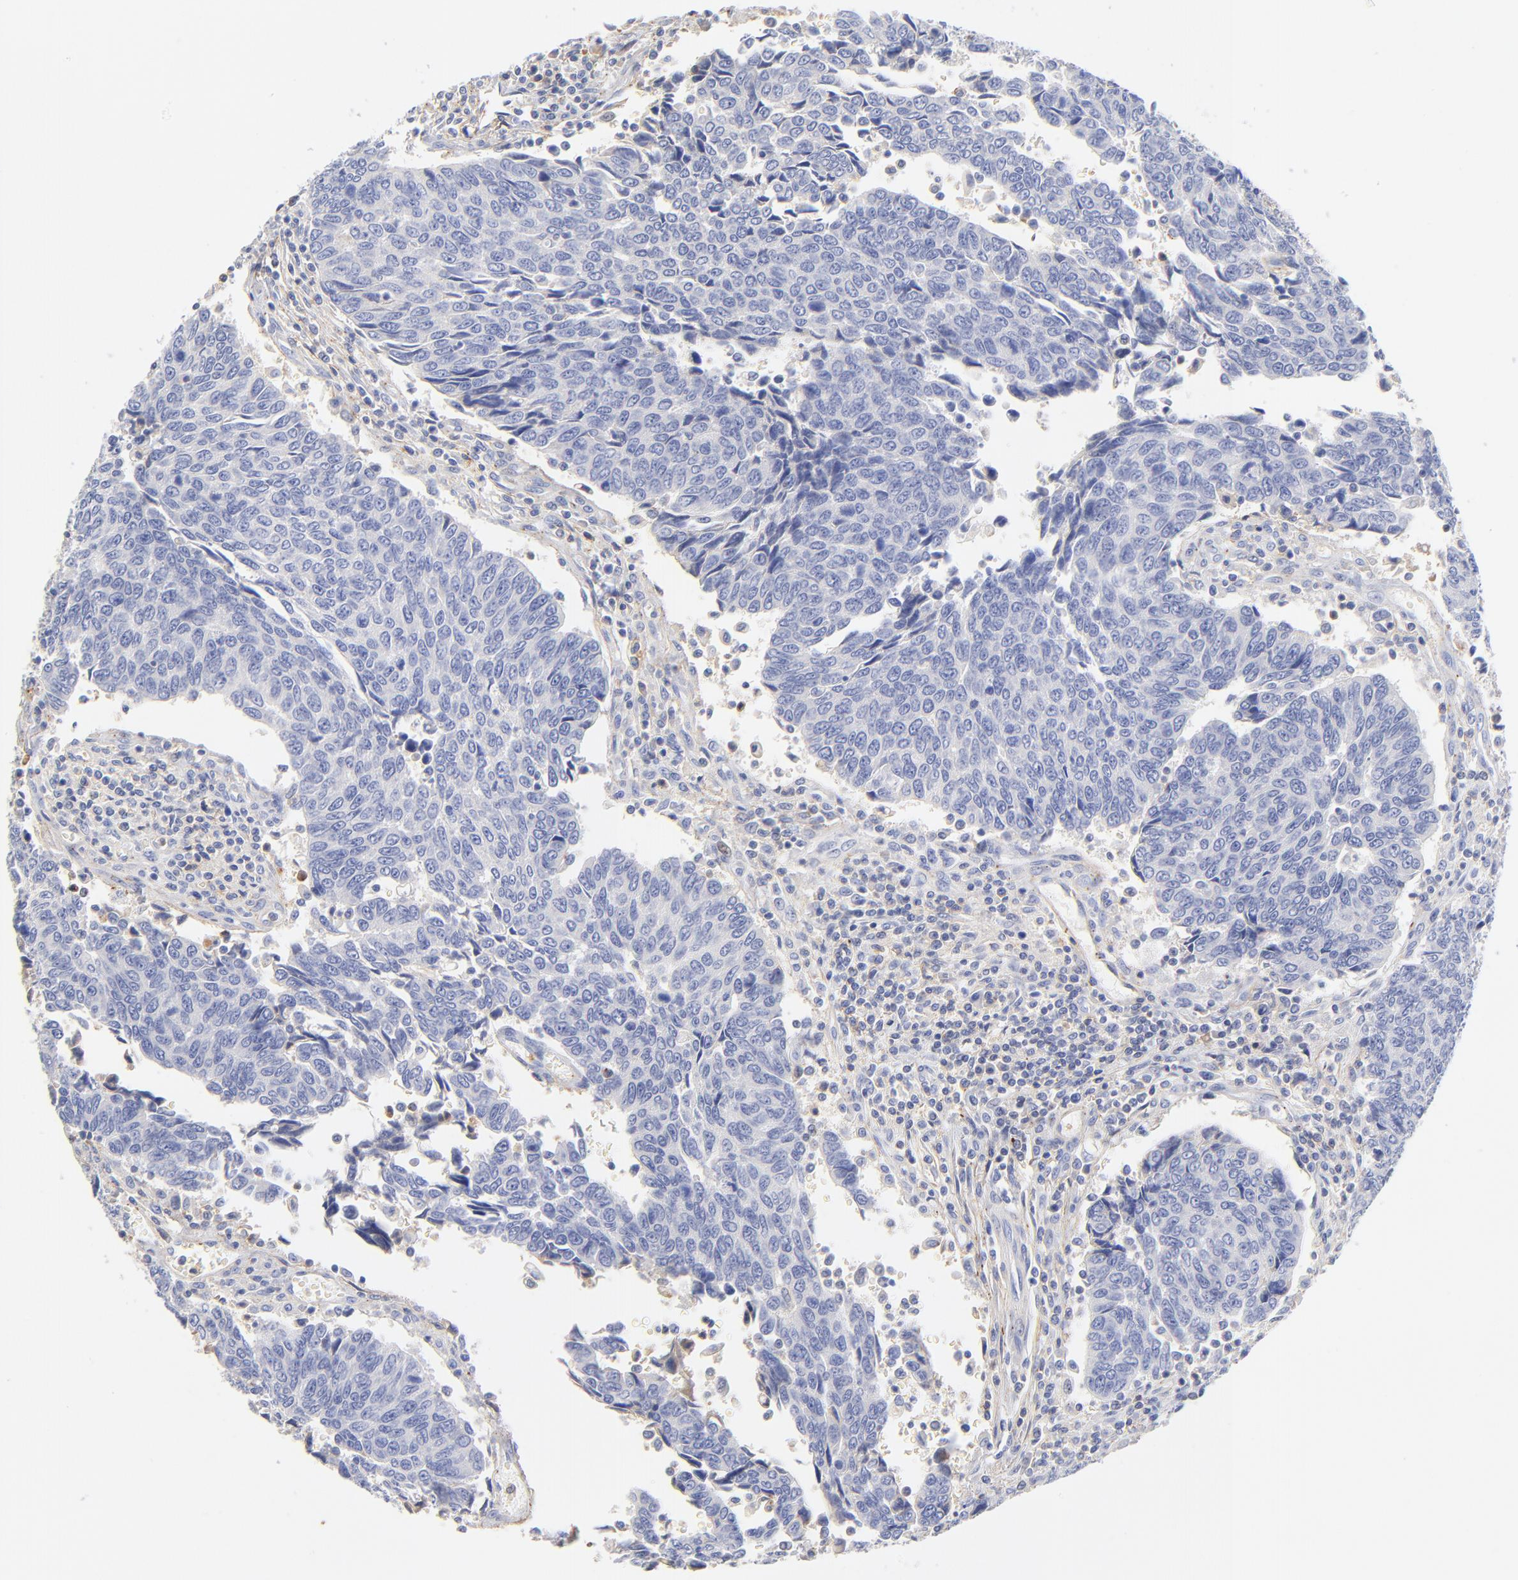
{"staining": {"intensity": "negative", "quantity": "none", "location": "none"}, "tissue": "urothelial cancer", "cell_type": "Tumor cells", "image_type": "cancer", "snomed": [{"axis": "morphology", "description": "Urothelial carcinoma, High grade"}, {"axis": "topography", "description": "Urinary bladder"}], "caption": "Tumor cells show no significant protein staining in urothelial cancer. (Stains: DAB (3,3'-diaminobenzidine) immunohistochemistry (IHC) with hematoxylin counter stain, Microscopy: brightfield microscopy at high magnification).", "gene": "MDGA2", "patient": {"sex": "male", "age": 86}}